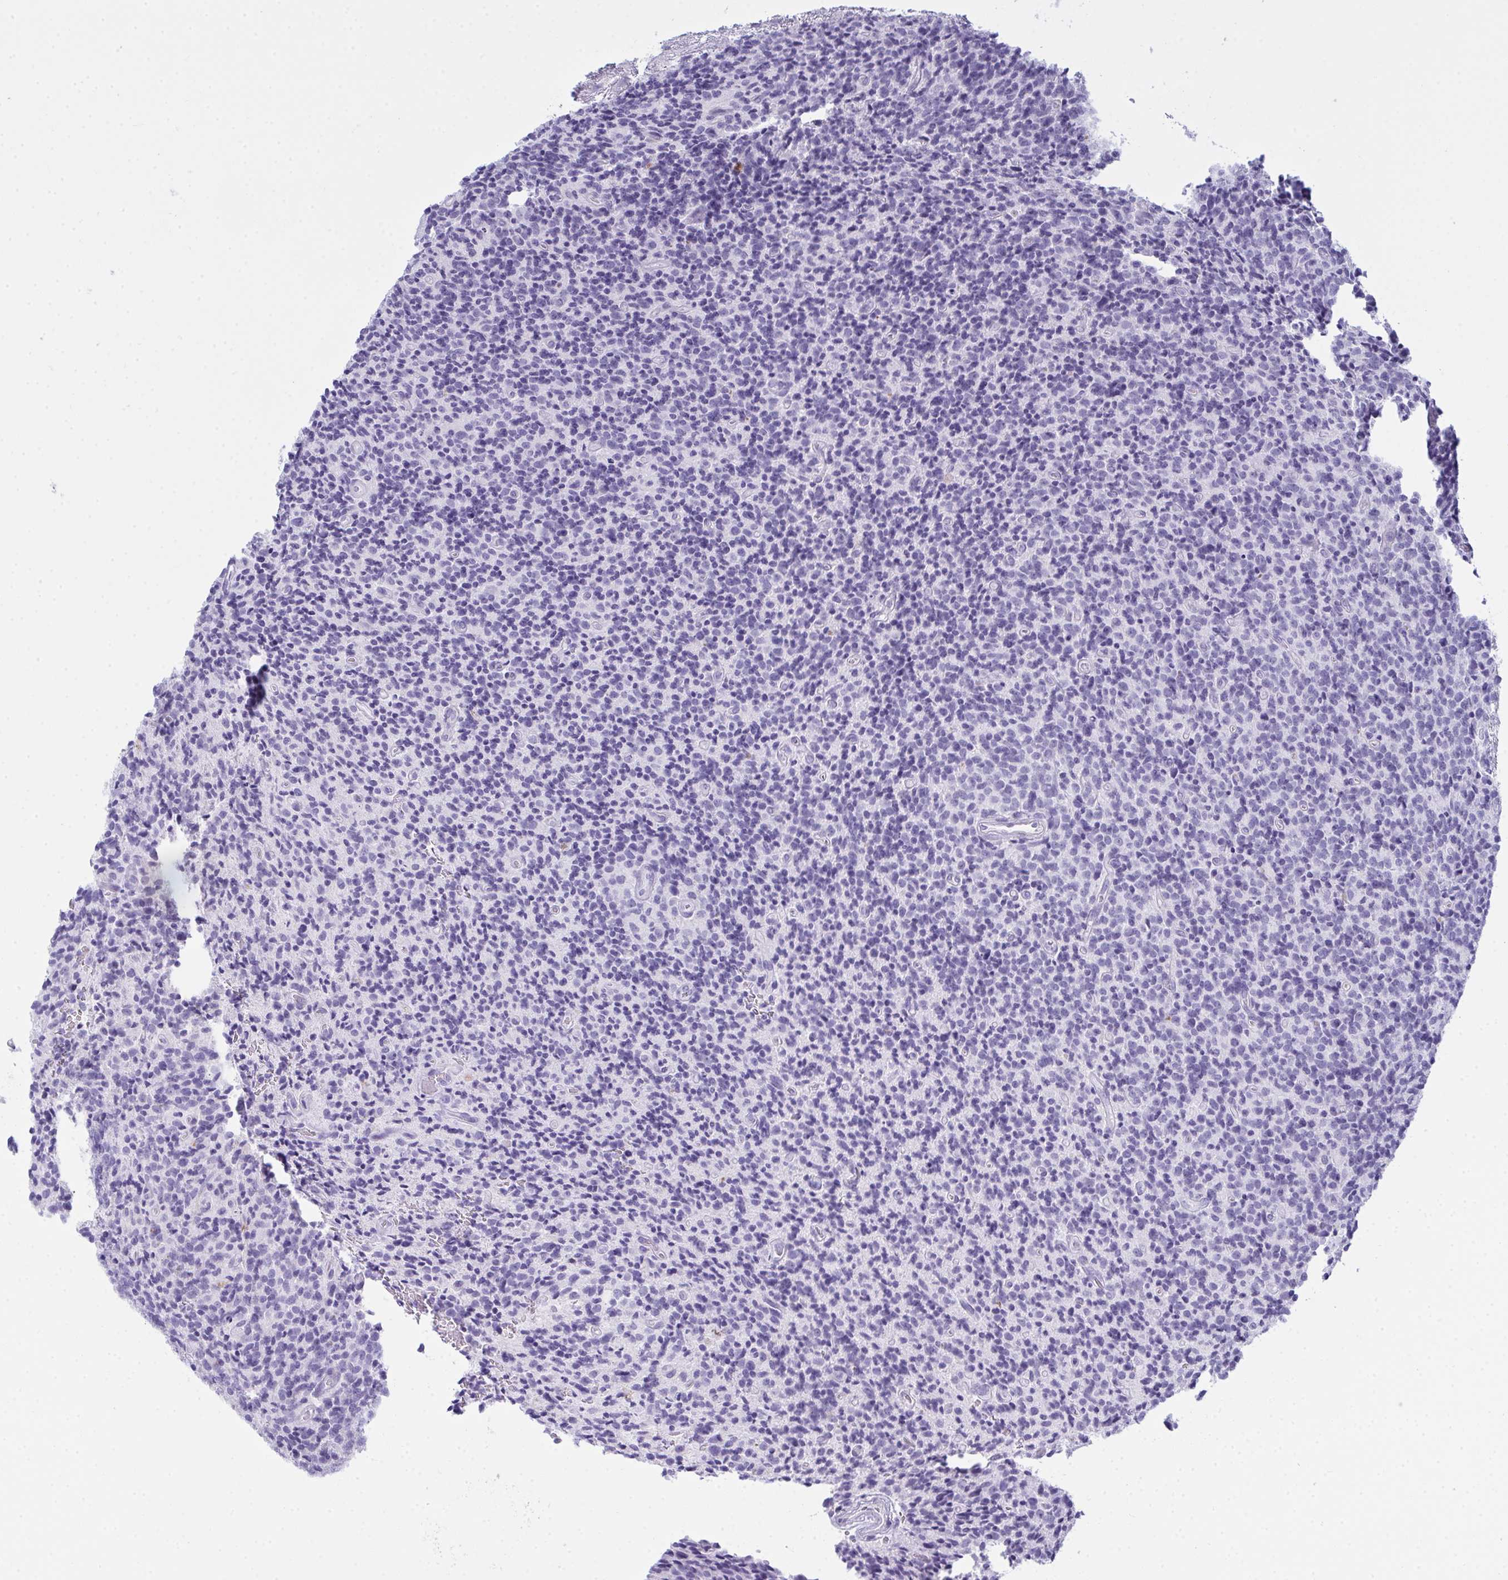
{"staining": {"intensity": "negative", "quantity": "none", "location": "none"}, "tissue": "glioma", "cell_type": "Tumor cells", "image_type": "cancer", "snomed": [{"axis": "morphology", "description": "Glioma, malignant, High grade"}, {"axis": "topography", "description": "Brain"}], "caption": "An IHC micrograph of high-grade glioma (malignant) is shown. There is no staining in tumor cells of high-grade glioma (malignant).", "gene": "SERPINB10", "patient": {"sex": "male", "age": 76}}